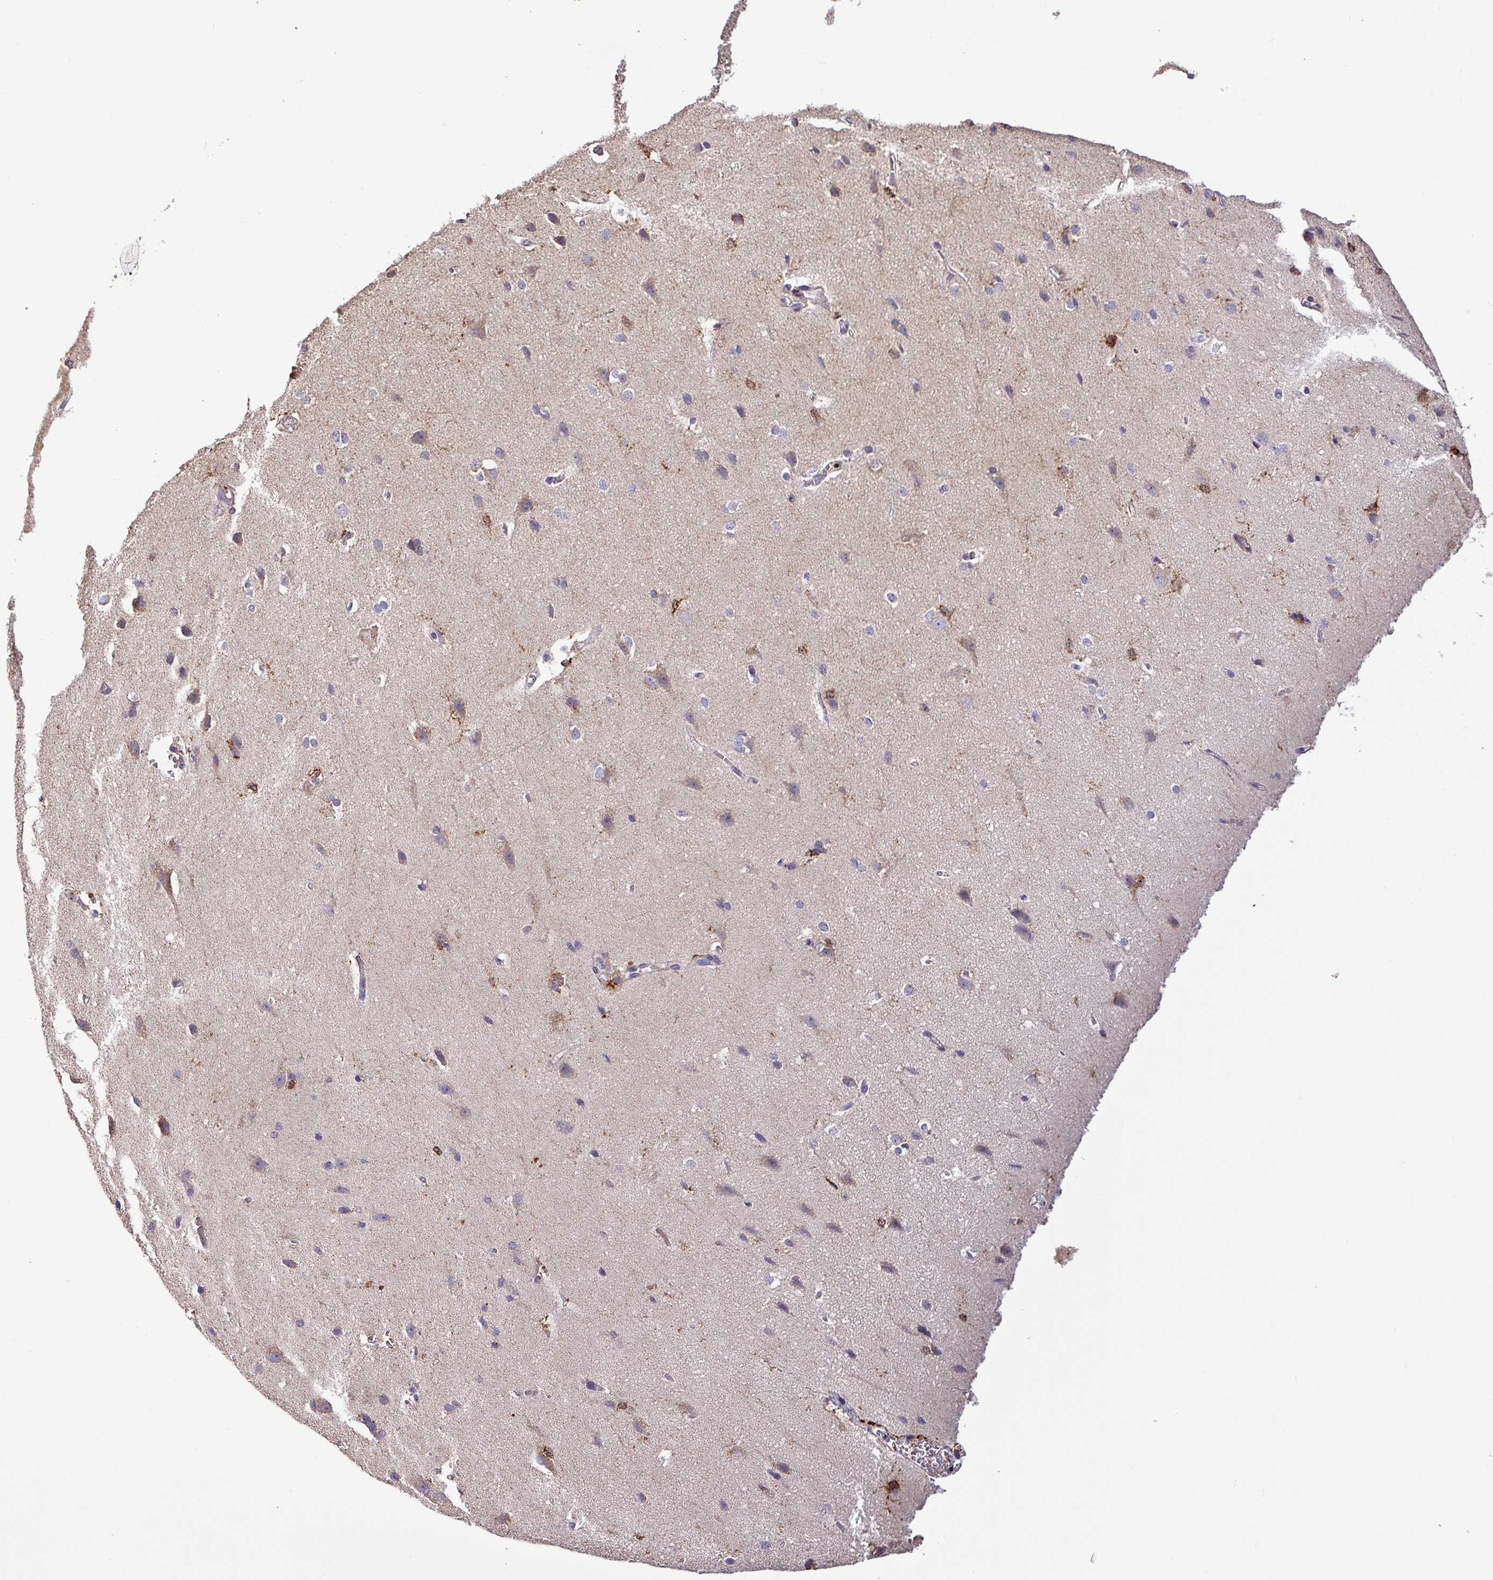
{"staining": {"intensity": "weak", "quantity": "25%-75%", "location": "cytoplasmic/membranous"}, "tissue": "cerebral cortex", "cell_type": "Endothelial cells", "image_type": "normal", "snomed": [{"axis": "morphology", "description": "Normal tissue, NOS"}, {"axis": "topography", "description": "Cerebral cortex"}], "caption": "A micrograph showing weak cytoplasmic/membranous expression in about 25%-75% of endothelial cells in benign cerebral cortex, as visualized by brown immunohistochemical staining.", "gene": "SCIN", "patient": {"sex": "male", "age": 37}}